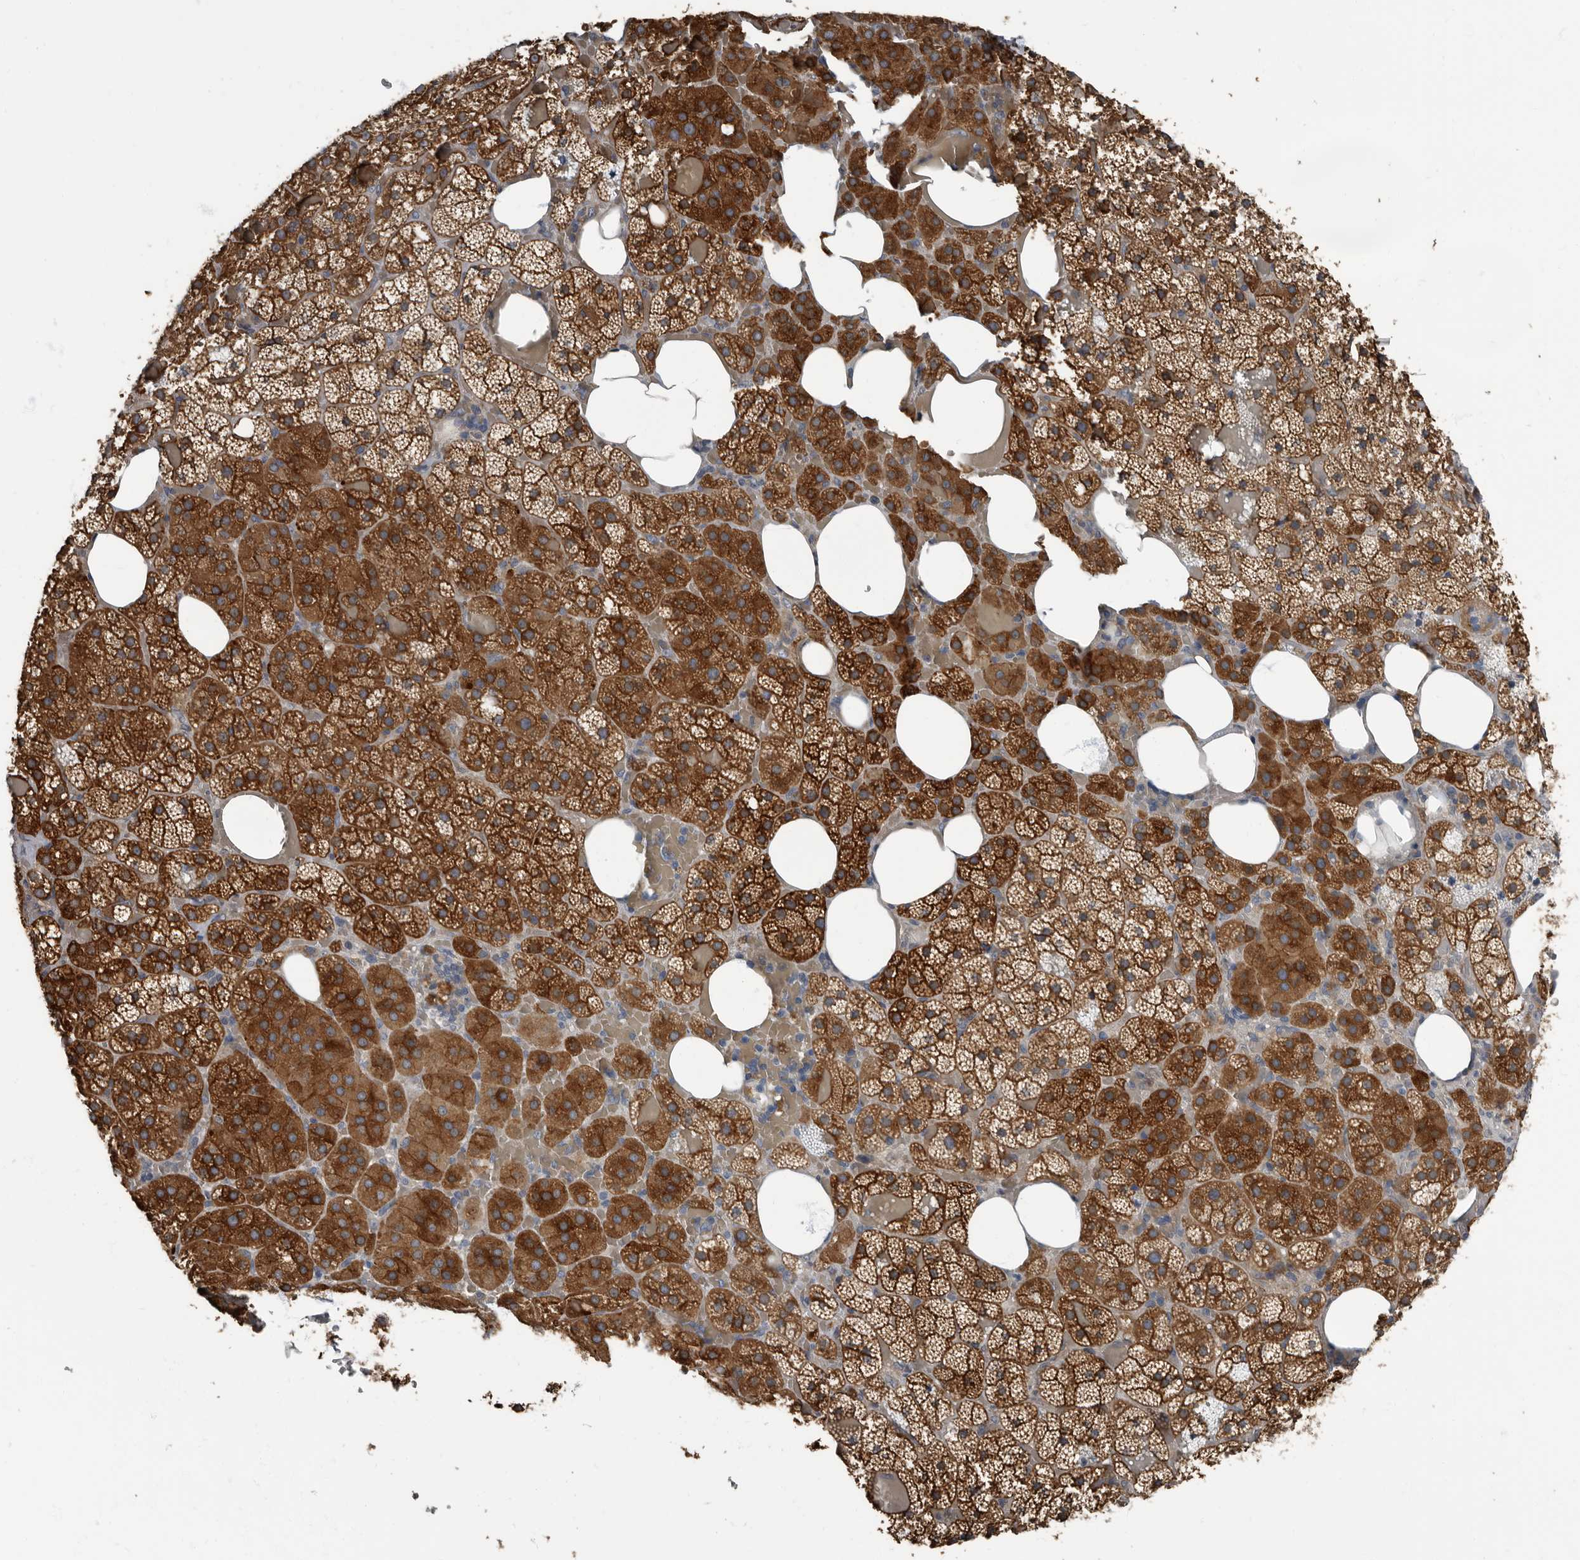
{"staining": {"intensity": "strong", "quantity": ">75%", "location": "cytoplasmic/membranous"}, "tissue": "adrenal gland", "cell_type": "Glandular cells", "image_type": "normal", "snomed": [{"axis": "morphology", "description": "Normal tissue, NOS"}, {"axis": "topography", "description": "Adrenal gland"}], "caption": "This image demonstrates unremarkable adrenal gland stained with immunohistochemistry to label a protein in brown. The cytoplasmic/membranous of glandular cells show strong positivity for the protein. Nuclei are counter-stained blue.", "gene": "TPD52L1", "patient": {"sex": "female", "age": 59}}